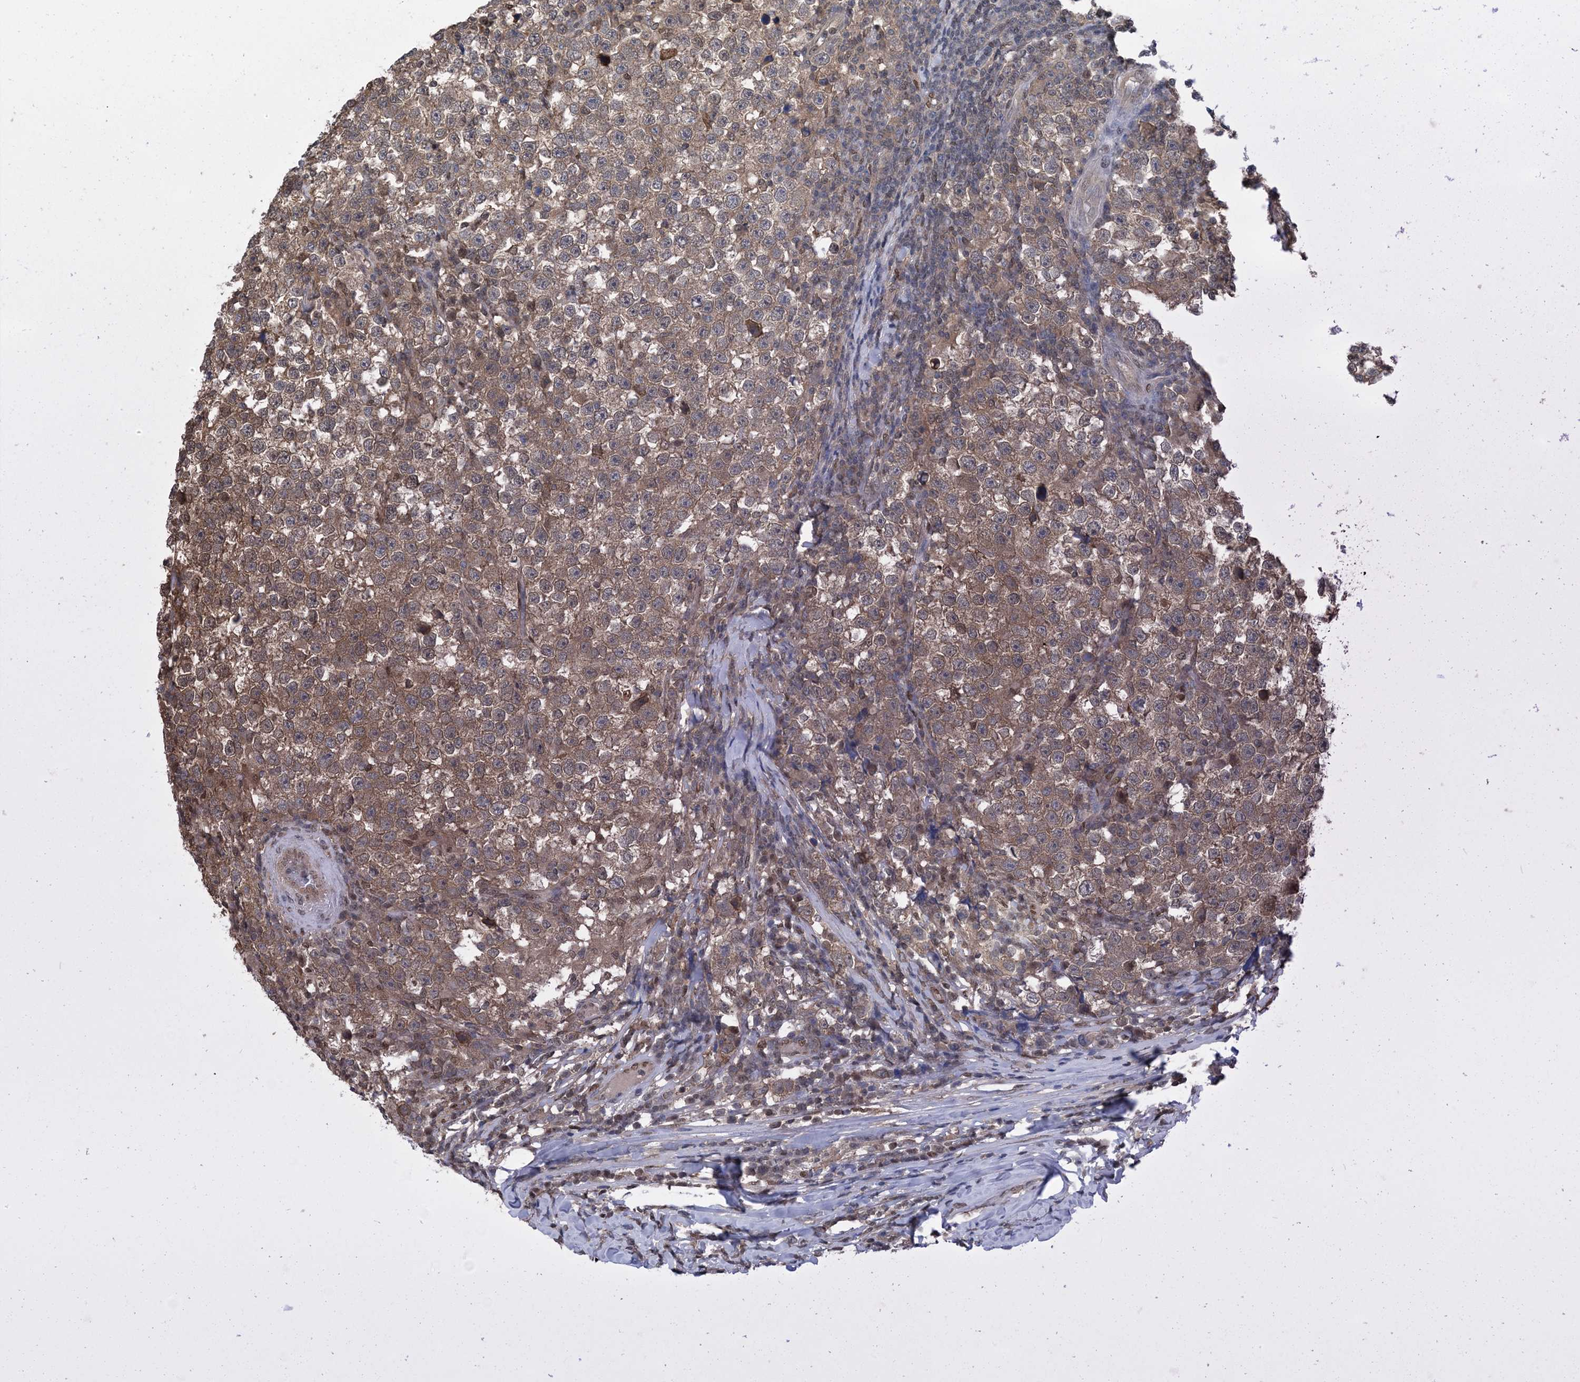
{"staining": {"intensity": "moderate", "quantity": ">75%", "location": "cytoplasmic/membranous"}, "tissue": "testis cancer", "cell_type": "Tumor cells", "image_type": "cancer", "snomed": [{"axis": "morphology", "description": "Normal tissue, NOS"}, {"axis": "morphology", "description": "Seminoma, NOS"}, {"axis": "topography", "description": "Testis"}], "caption": "Testis seminoma stained with immunohistochemistry shows moderate cytoplasmic/membranous positivity in about >75% of tumor cells.", "gene": "HIKESHI", "patient": {"sex": "male", "age": 43}}